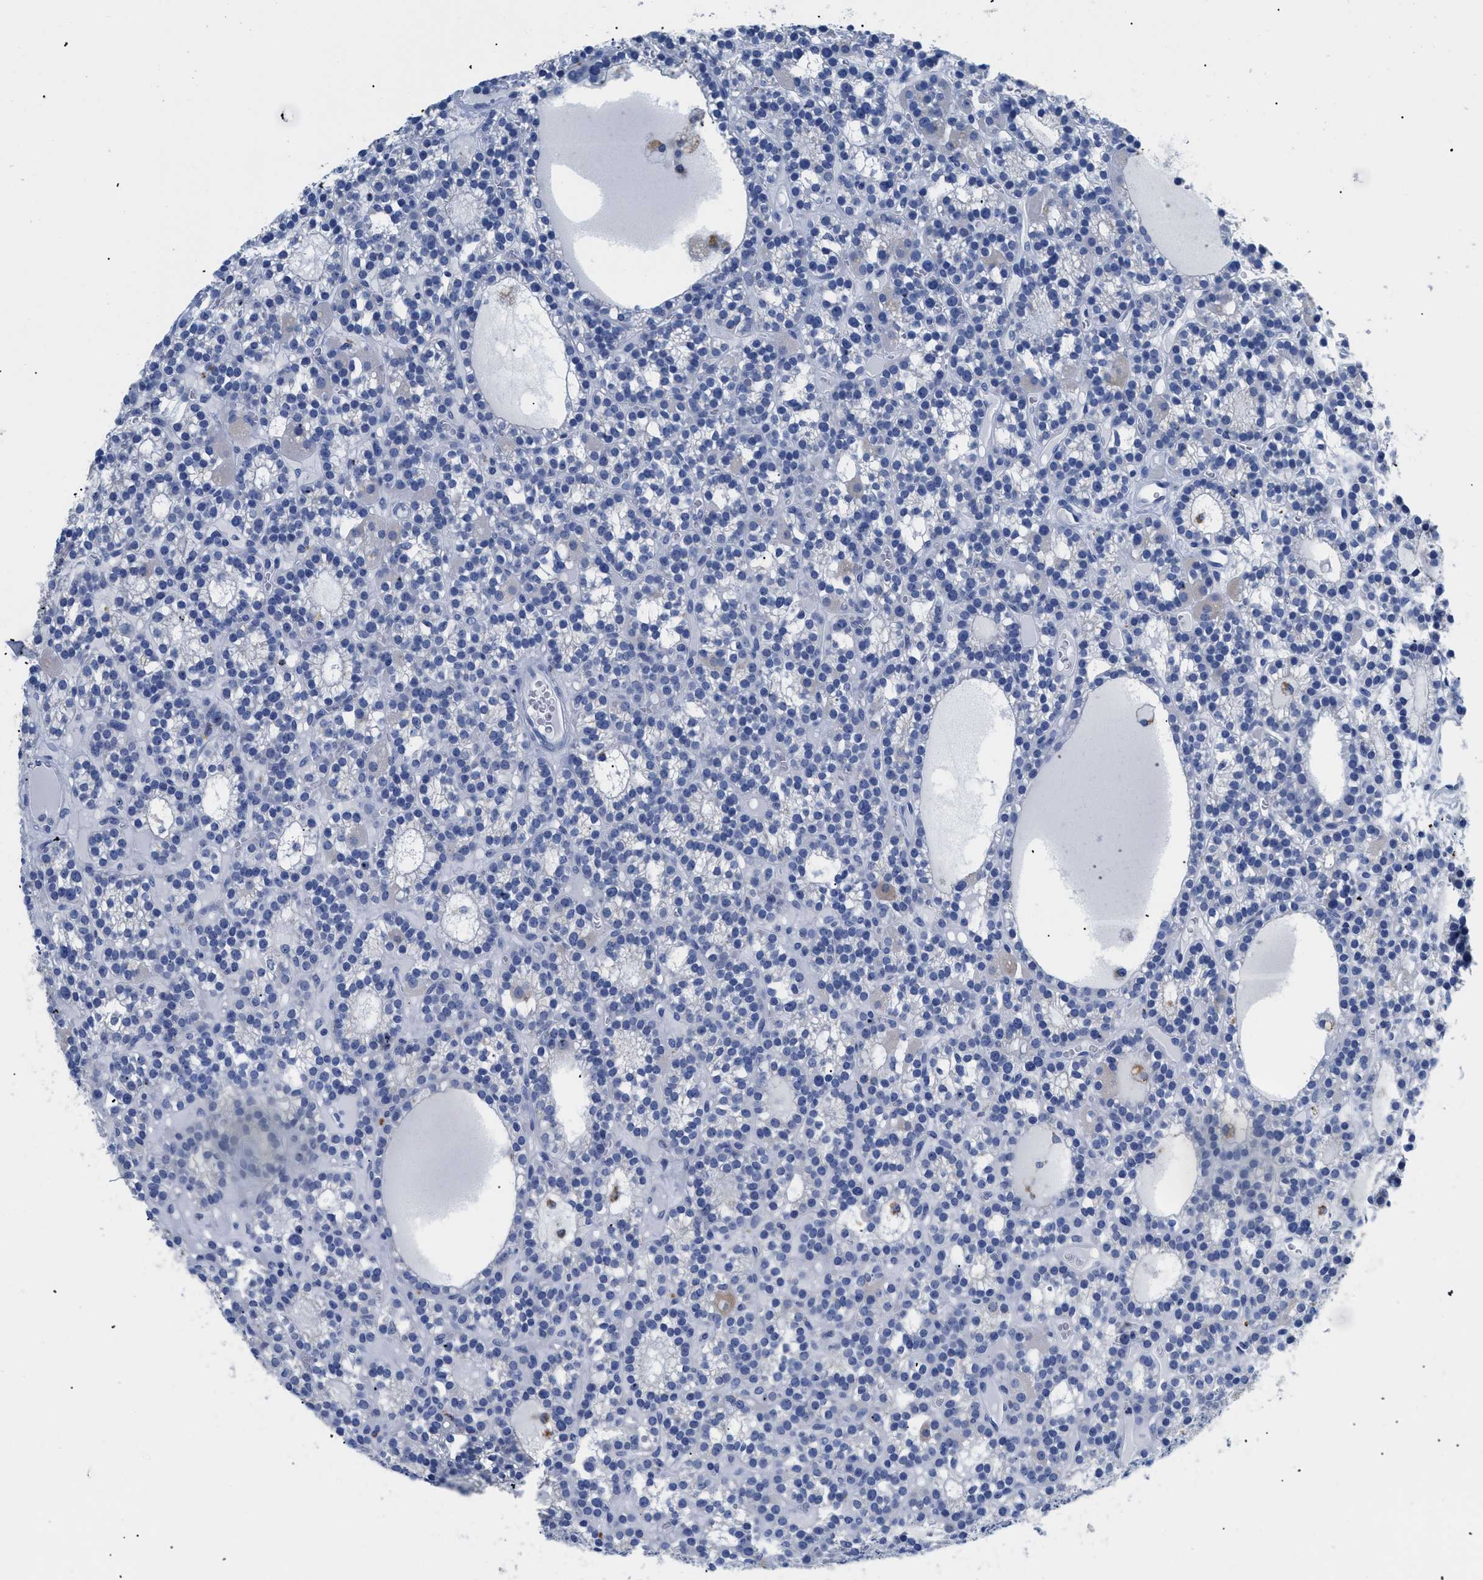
{"staining": {"intensity": "negative", "quantity": "none", "location": "none"}, "tissue": "parathyroid gland", "cell_type": "Glandular cells", "image_type": "normal", "snomed": [{"axis": "morphology", "description": "Normal tissue, NOS"}, {"axis": "morphology", "description": "Adenoma, NOS"}, {"axis": "topography", "description": "Parathyroid gland"}], "caption": "Histopathology image shows no significant protein expression in glandular cells of normal parathyroid gland.", "gene": "APOBEC2", "patient": {"sex": "female", "age": 58}}